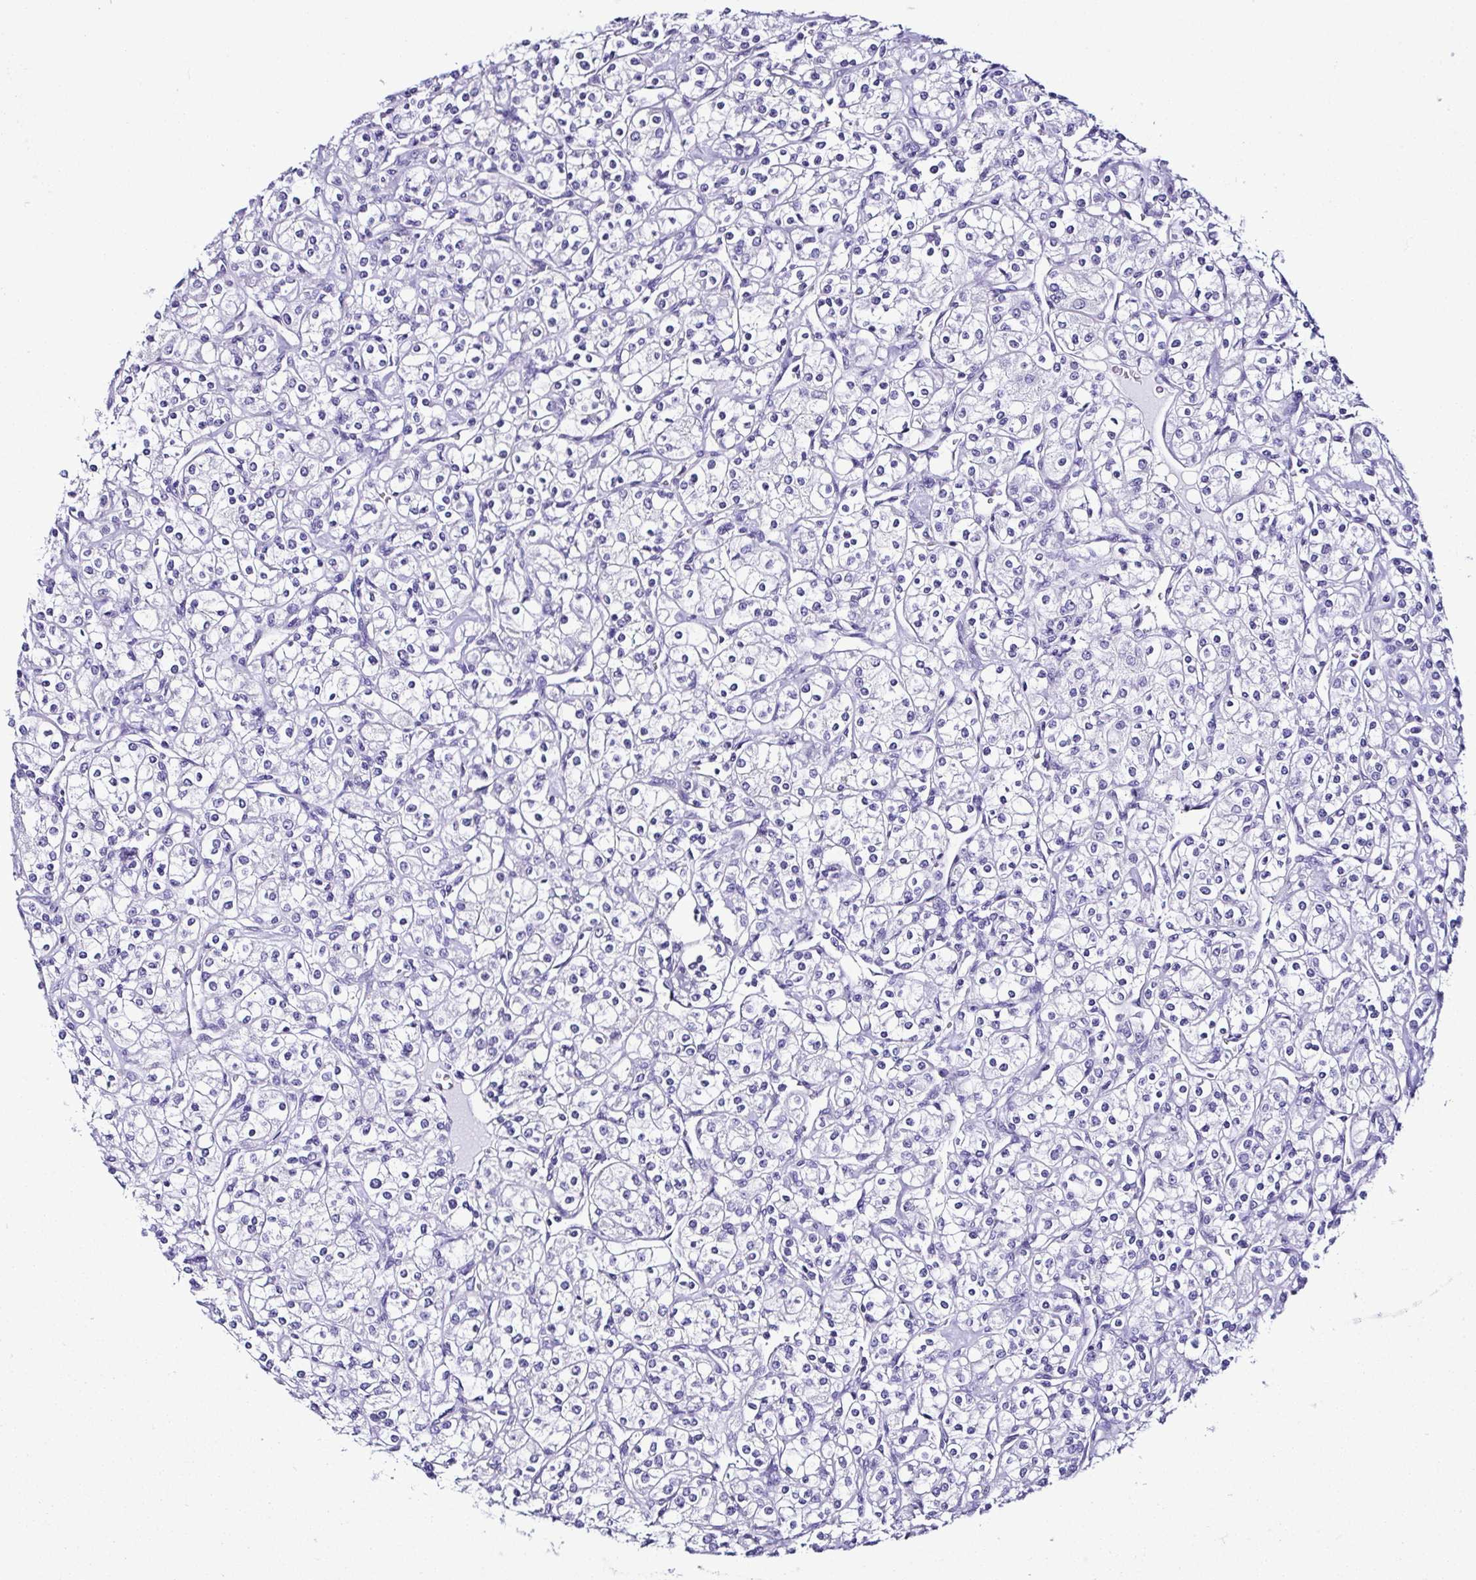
{"staining": {"intensity": "negative", "quantity": "none", "location": "none"}, "tissue": "renal cancer", "cell_type": "Tumor cells", "image_type": "cancer", "snomed": [{"axis": "morphology", "description": "Adenocarcinoma, NOS"}, {"axis": "topography", "description": "Kidney"}], "caption": "High power microscopy photomicrograph of an immunohistochemistry (IHC) micrograph of renal cancer, revealing no significant positivity in tumor cells.", "gene": "SRL", "patient": {"sex": "male", "age": 77}}